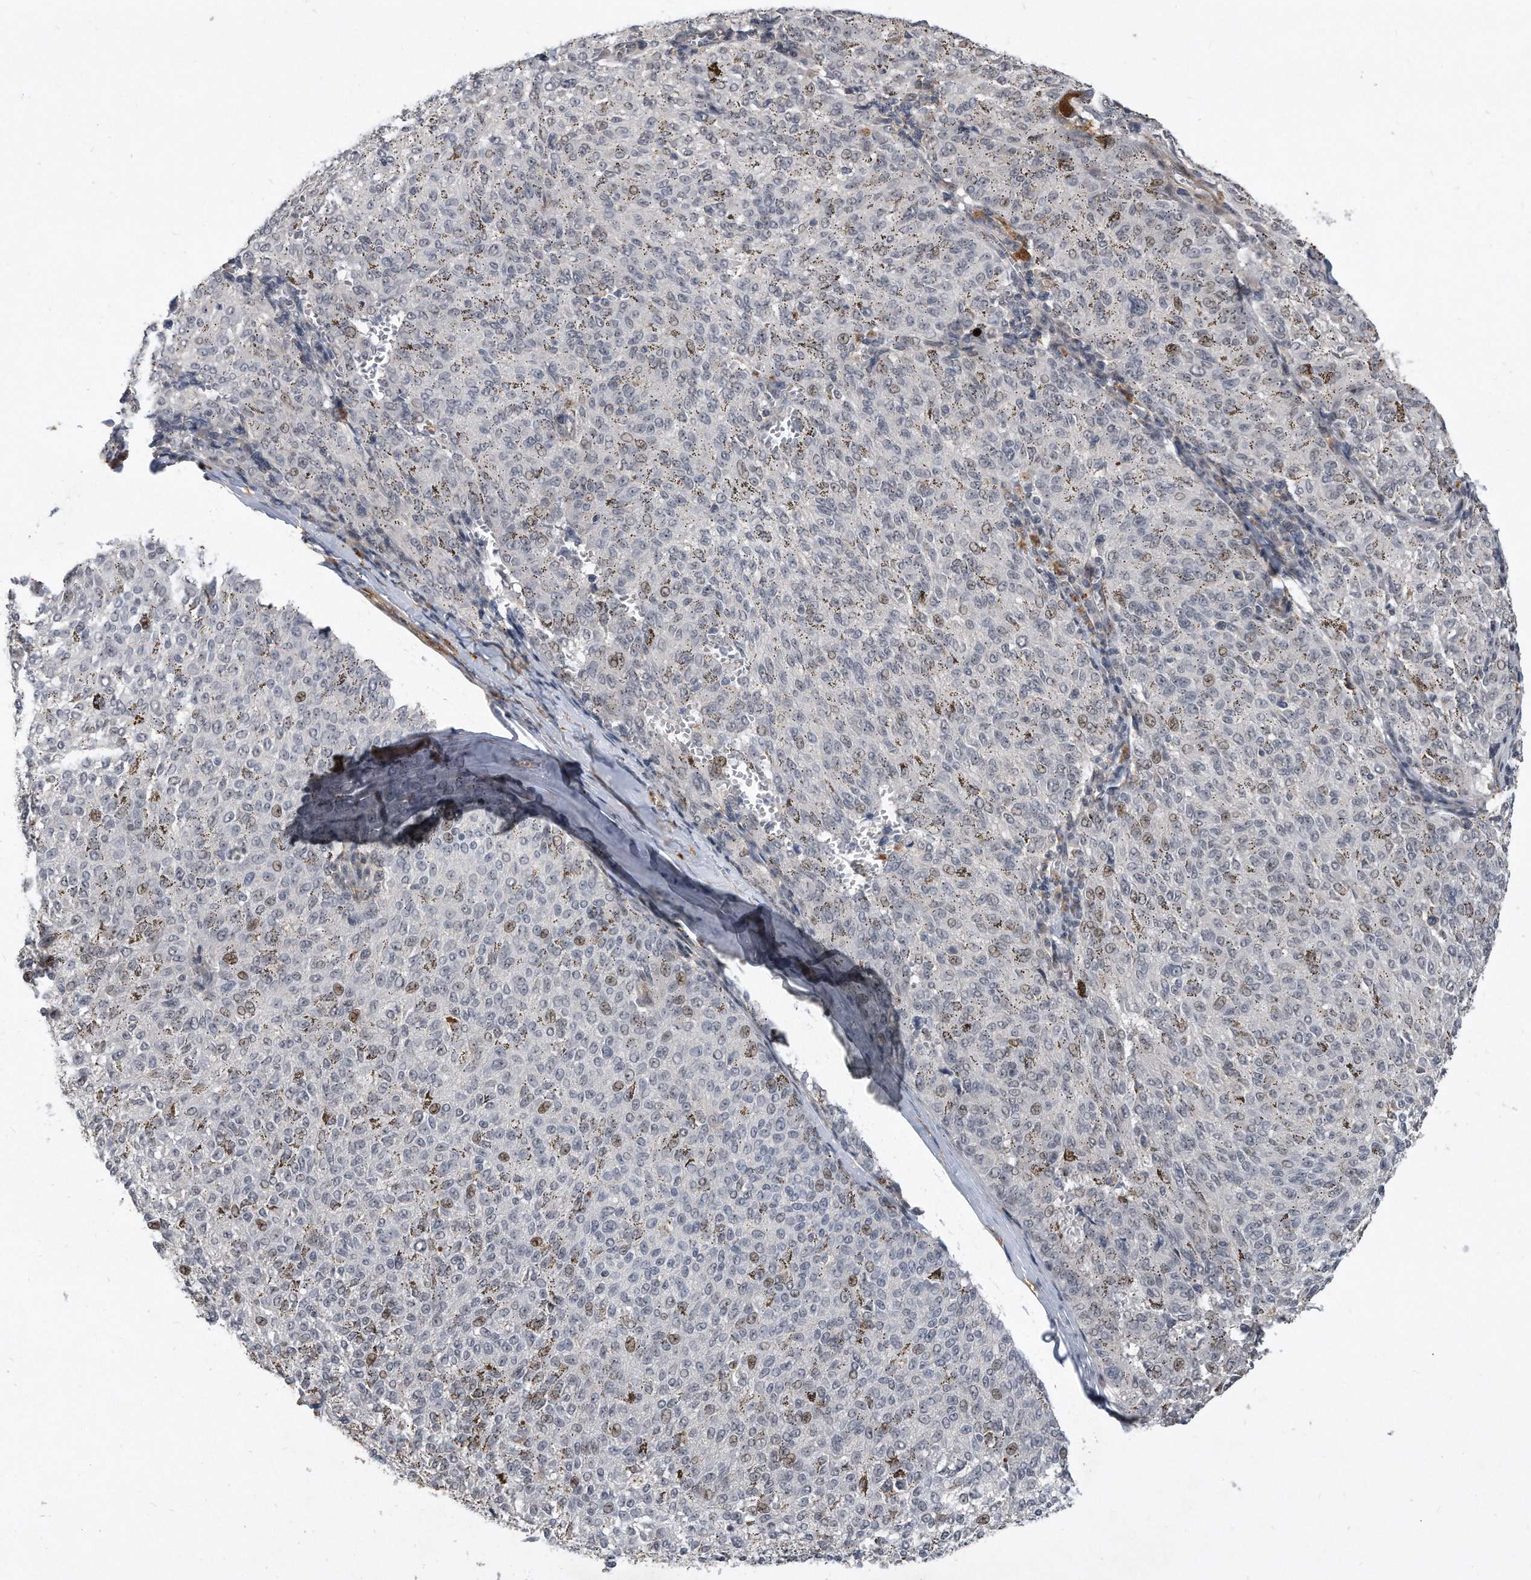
{"staining": {"intensity": "weak", "quantity": "<25%", "location": "nuclear"}, "tissue": "melanoma", "cell_type": "Tumor cells", "image_type": "cancer", "snomed": [{"axis": "morphology", "description": "Malignant melanoma, NOS"}, {"axis": "topography", "description": "Skin"}], "caption": "Malignant melanoma stained for a protein using IHC demonstrates no expression tumor cells.", "gene": "PGBD2", "patient": {"sex": "female", "age": 72}}